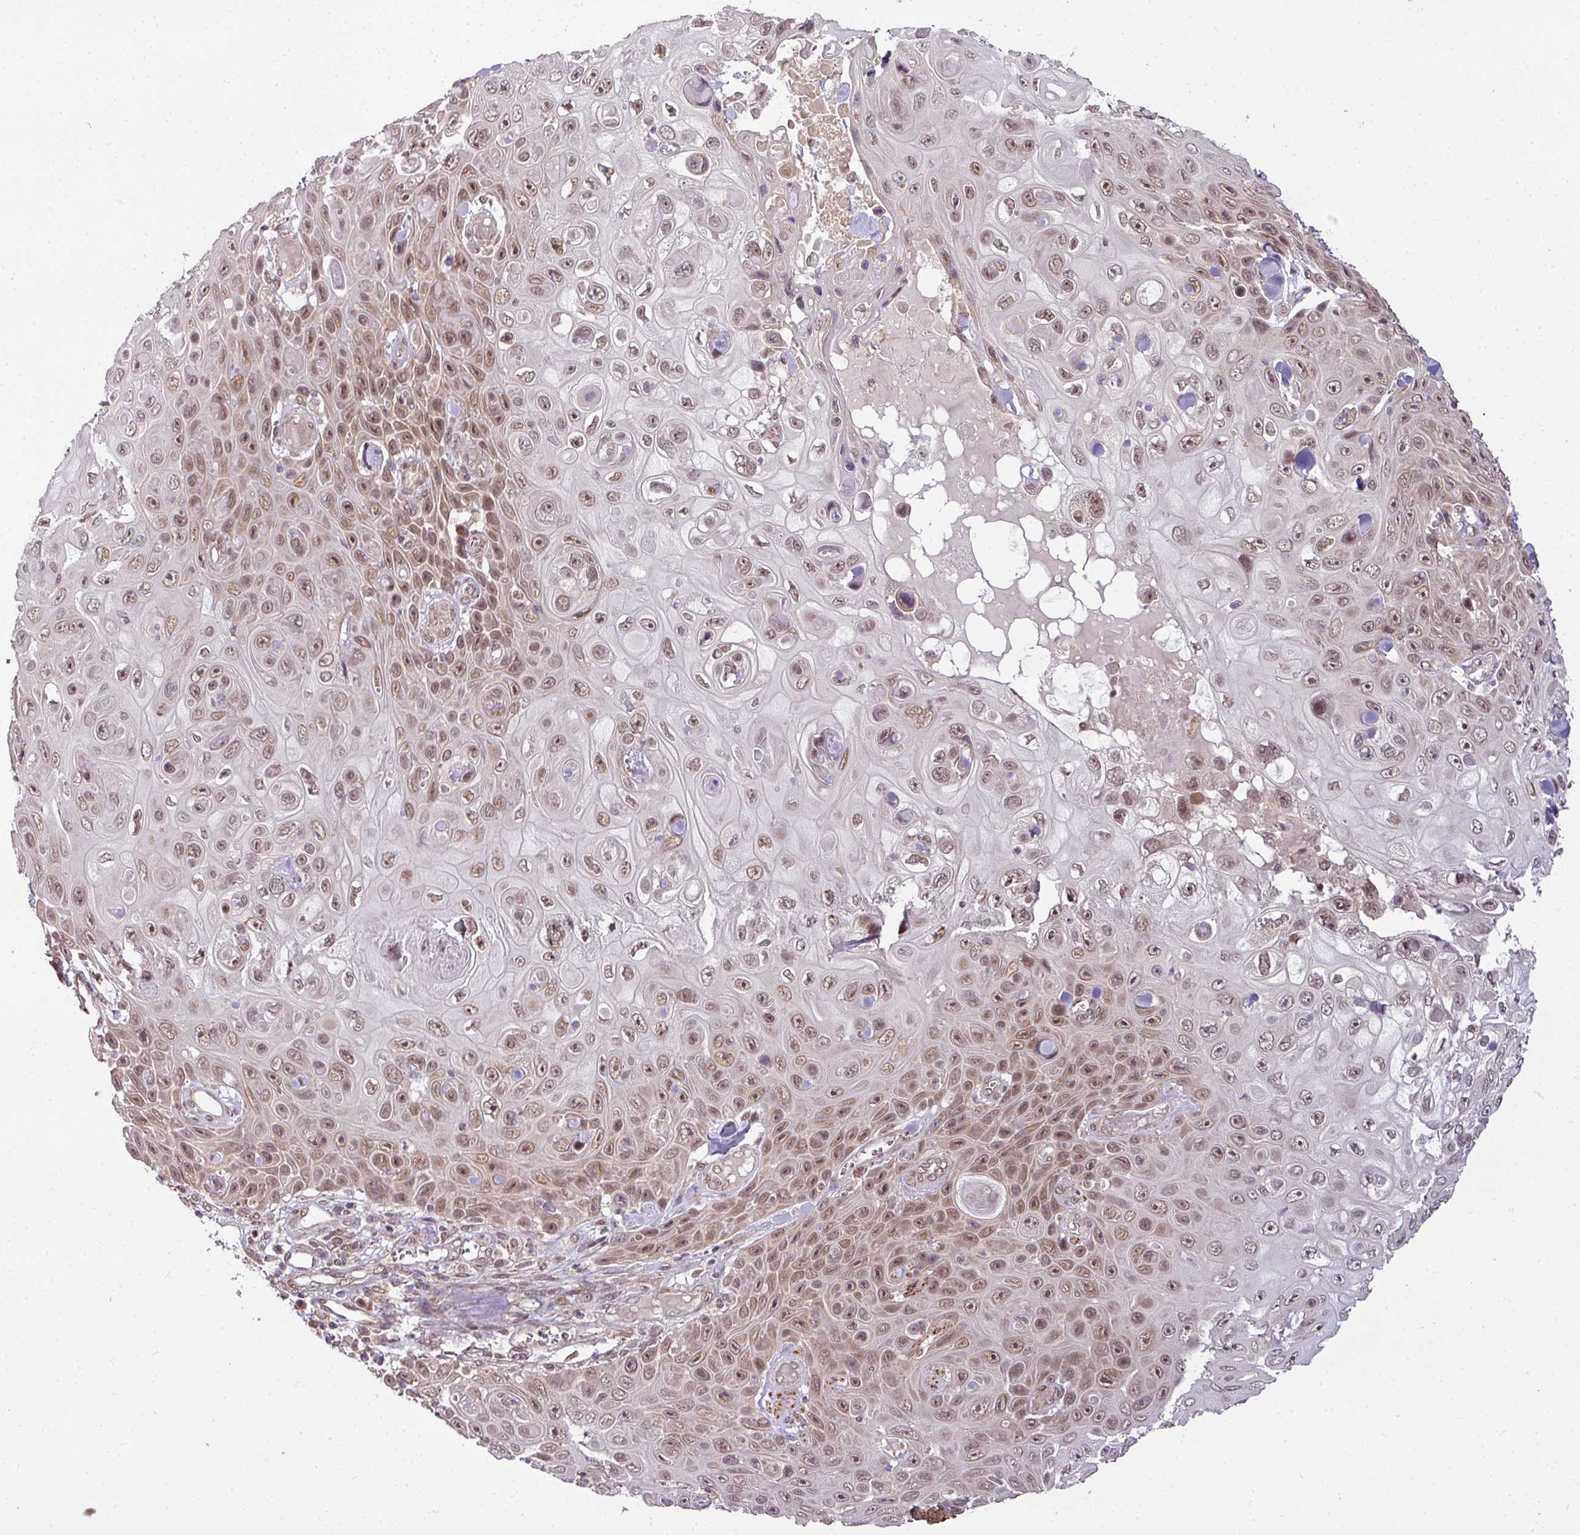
{"staining": {"intensity": "moderate", "quantity": ">75%", "location": "nuclear"}, "tissue": "skin cancer", "cell_type": "Tumor cells", "image_type": "cancer", "snomed": [{"axis": "morphology", "description": "Squamous cell carcinoma, NOS"}, {"axis": "topography", "description": "Skin"}], "caption": "Immunohistochemistry histopathology image of human skin squamous cell carcinoma stained for a protein (brown), which shows medium levels of moderate nuclear positivity in approximately >75% of tumor cells.", "gene": "C1orf226", "patient": {"sex": "male", "age": 82}}